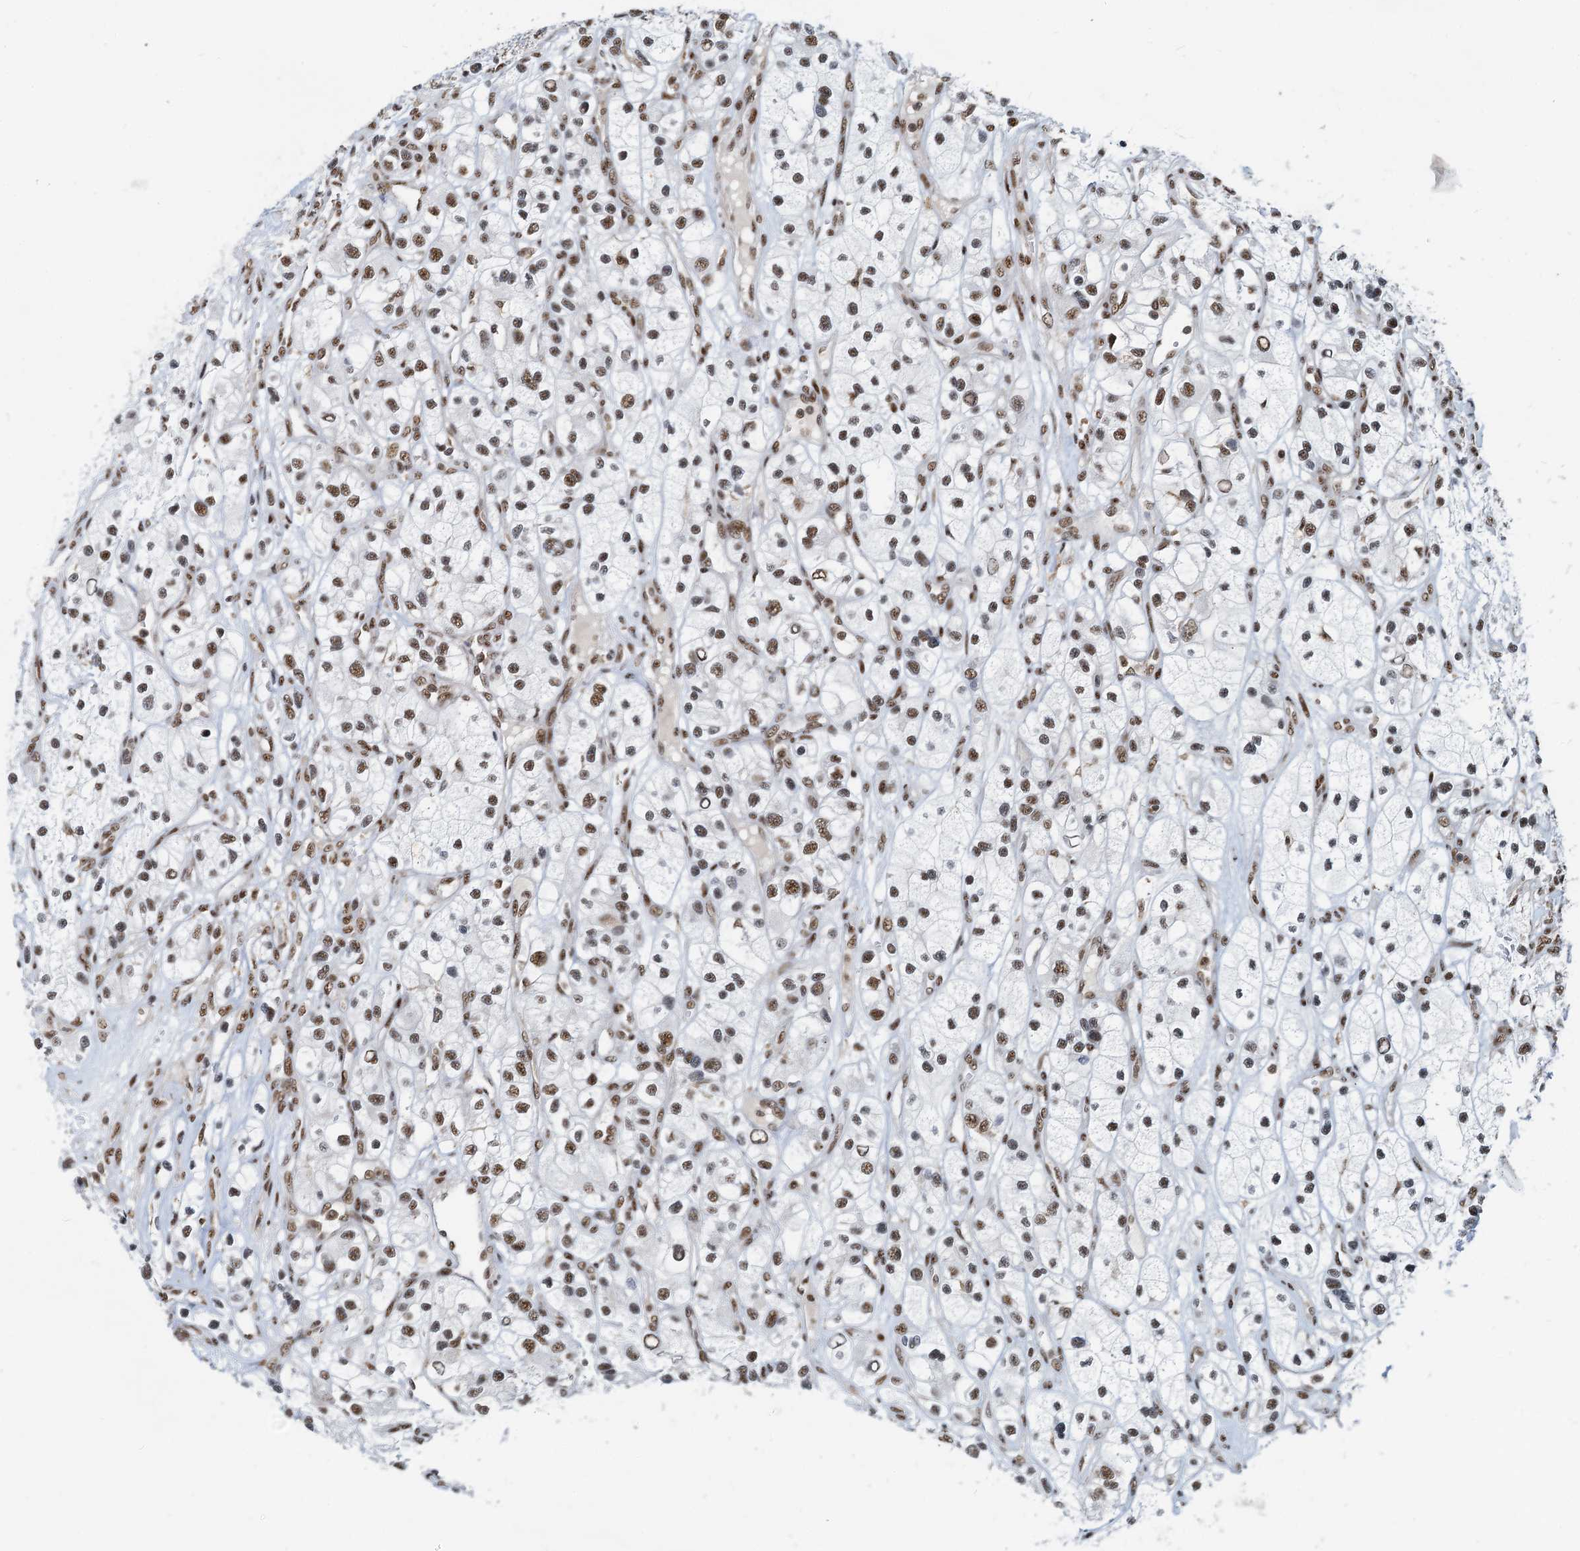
{"staining": {"intensity": "moderate", "quantity": ">75%", "location": "nuclear"}, "tissue": "renal cancer", "cell_type": "Tumor cells", "image_type": "cancer", "snomed": [{"axis": "morphology", "description": "Adenocarcinoma, NOS"}, {"axis": "topography", "description": "Kidney"}], "caption": "The photomicrograph reveals staining of renal cancer (adenocarcinoma), revealing moderate nuclear protein staining (brown color) within tumor cells.", "gene": "RBM26", "patient": {"sex": "female", "age": 57}}